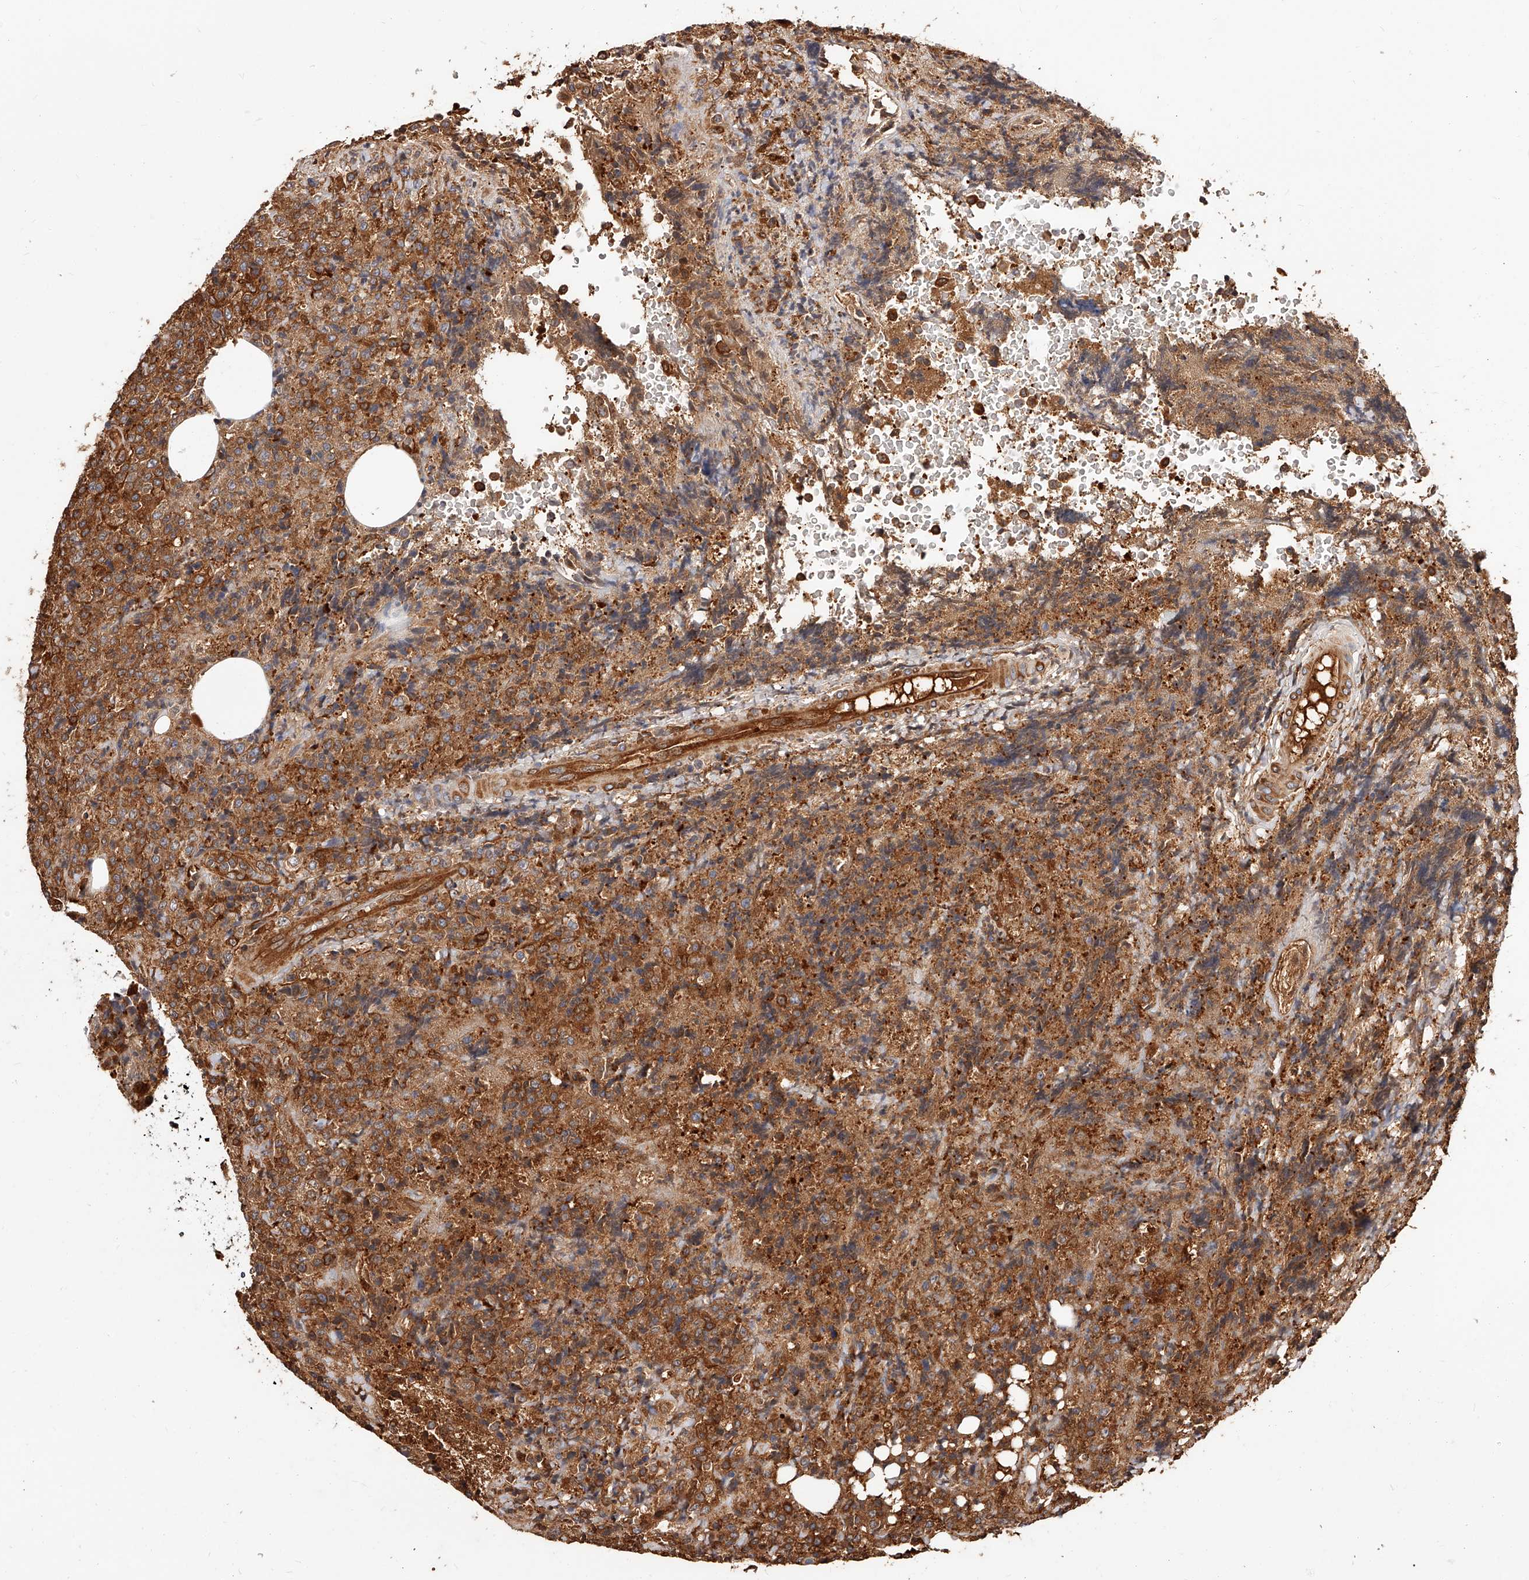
{"staining": {"intensity": "moderate", "quantity": ">75%", "location": "cytoplasmic/membranous"}, "tissue": "lymphoma", "cell_type": "Tumor cells", "image_type": "cancer", "snomed": [{"axis": "morphology", "description": "Malignant lymphoma, non-Hodgkin's type, High grade"}, {"axis": "topography", "description": "Lymph node"}], "caption": "Human lymphoma stained for a protein (brown) exhibits moderate cytoplasmic/membranous positive staining in approximately >75% of tumor cells.", "gene": "LAP3", "patient": {"sex": "male", "age": 13}}